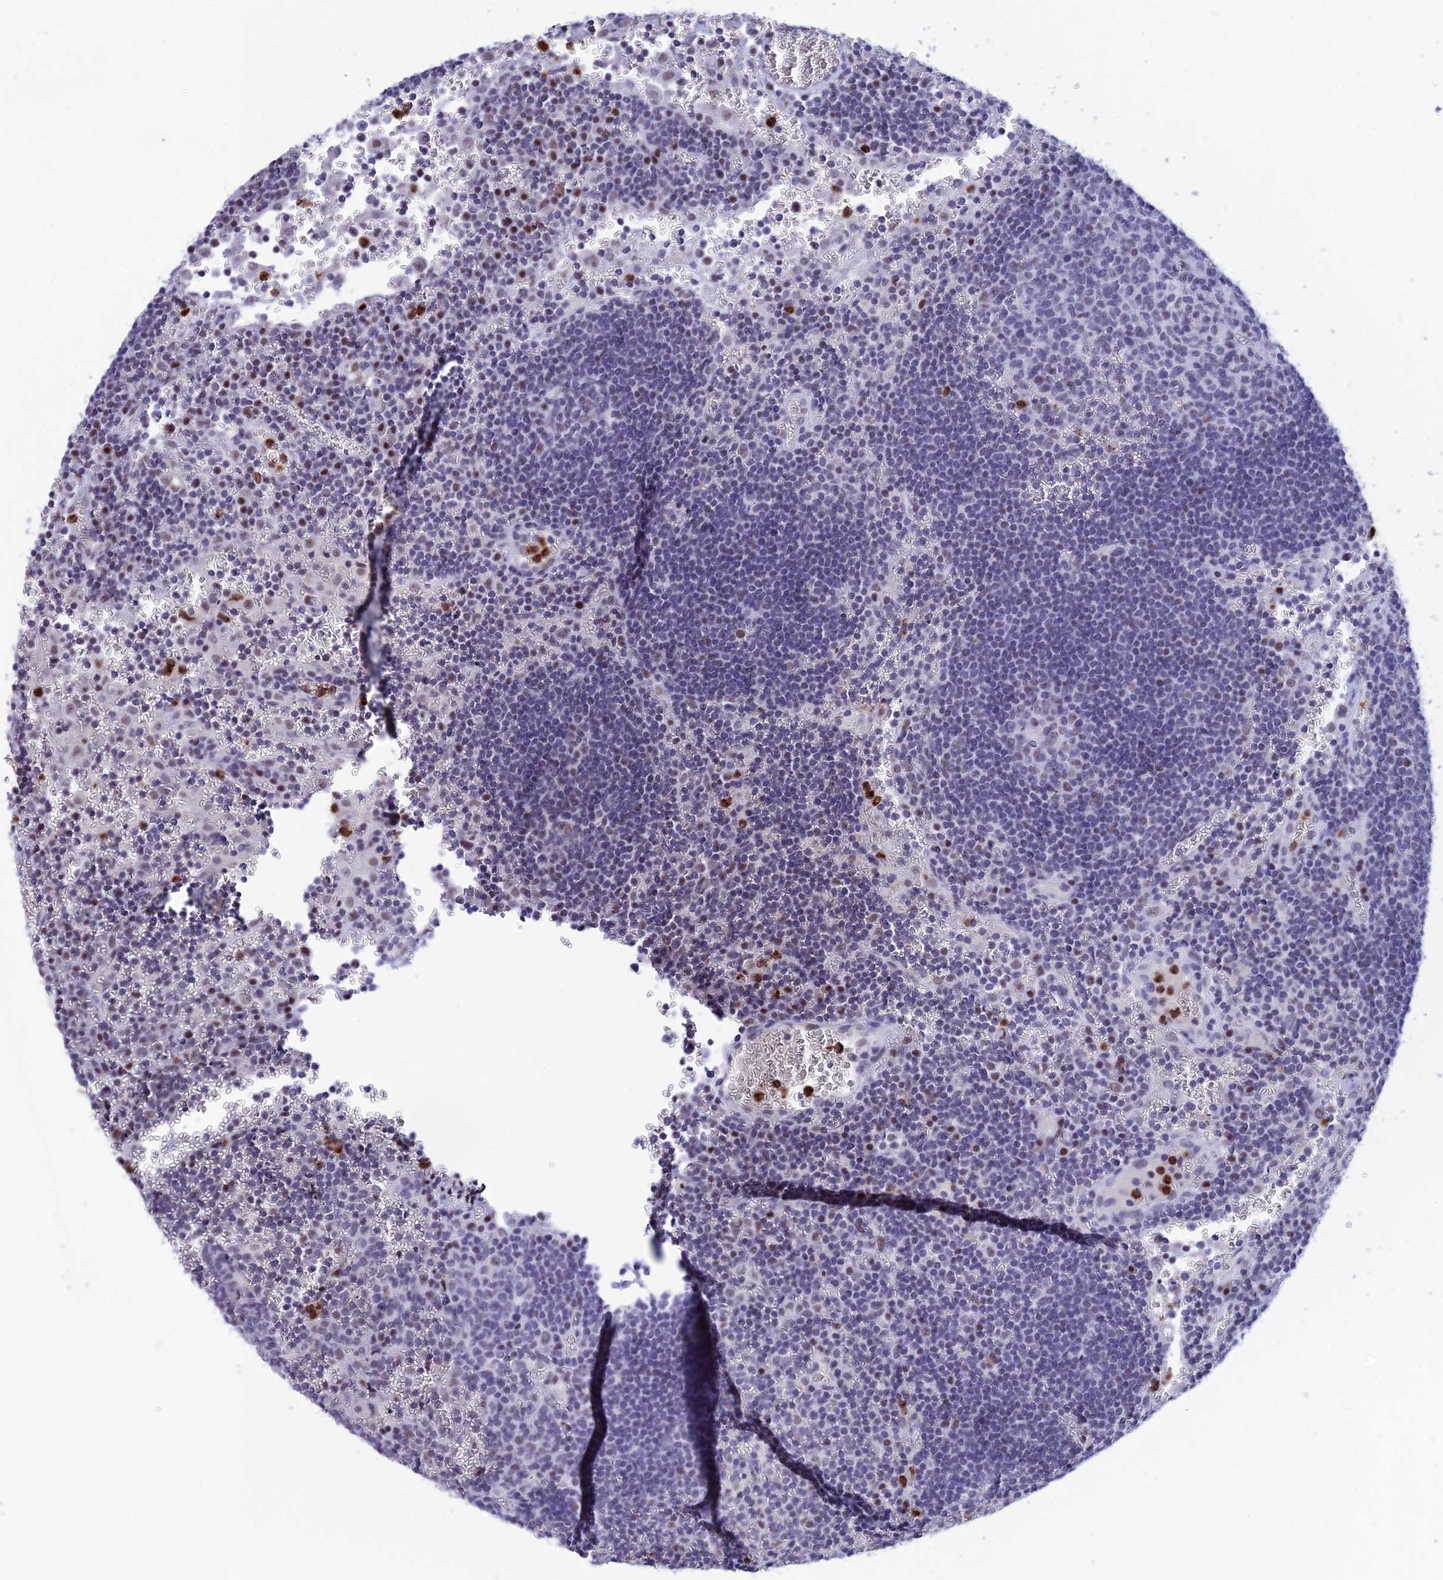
{"staining": {"intensity": "negative", "quantity": "none", "location": "none"}, "tissue": "lymph node", "cell_type": "Germinal center cells", "image_type": "normal", "snomed": [{"axis": "morphology", "description": "Normal tissue, NOS"}, {"axis": "topography", "description": "Lymph node"}], "caption": "High power microscopy image of an IHC photomicrograph of normal lymph node, revealing no significant positivity in germinal center cells.", "gene": "MFSD2B", "patient": {"sex": "female", "age": 73}}